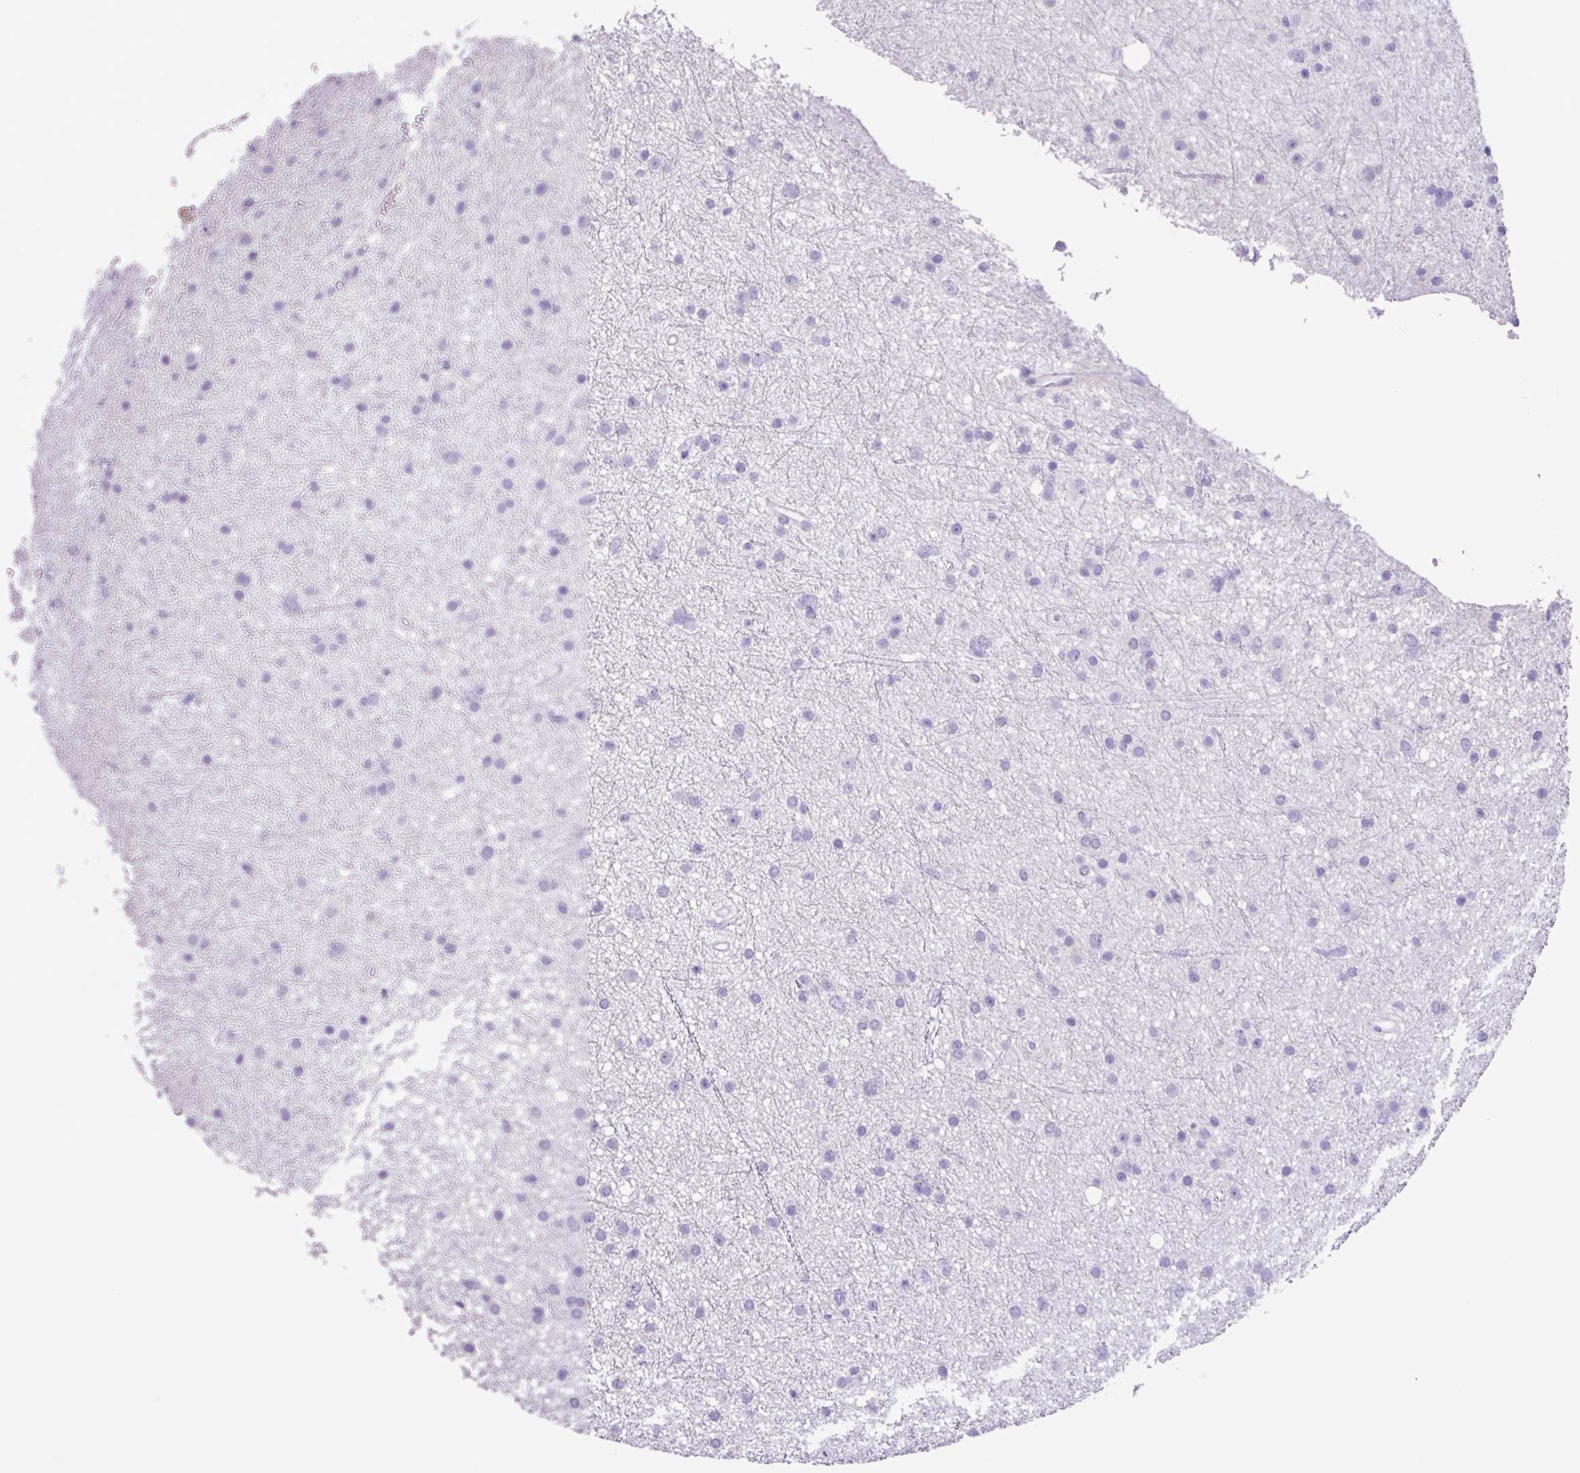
{"staining": {"intensity": "negative", "quantity": "none", "location": "none"}, "tissue": "glioma", "cell_type": "Tumor cells", "image_type": "cancer", "snomed": [{"axis": "morphology", "description": "Glioma, malignant, Low grade"}, {"axis": "topography", "description": "Cerebral cortex"}], "caption": "Tumor cells are negative for brown protein staining in glioma.", "gene": "AGO3", "patient": {"sex": "female", "age": 39}}